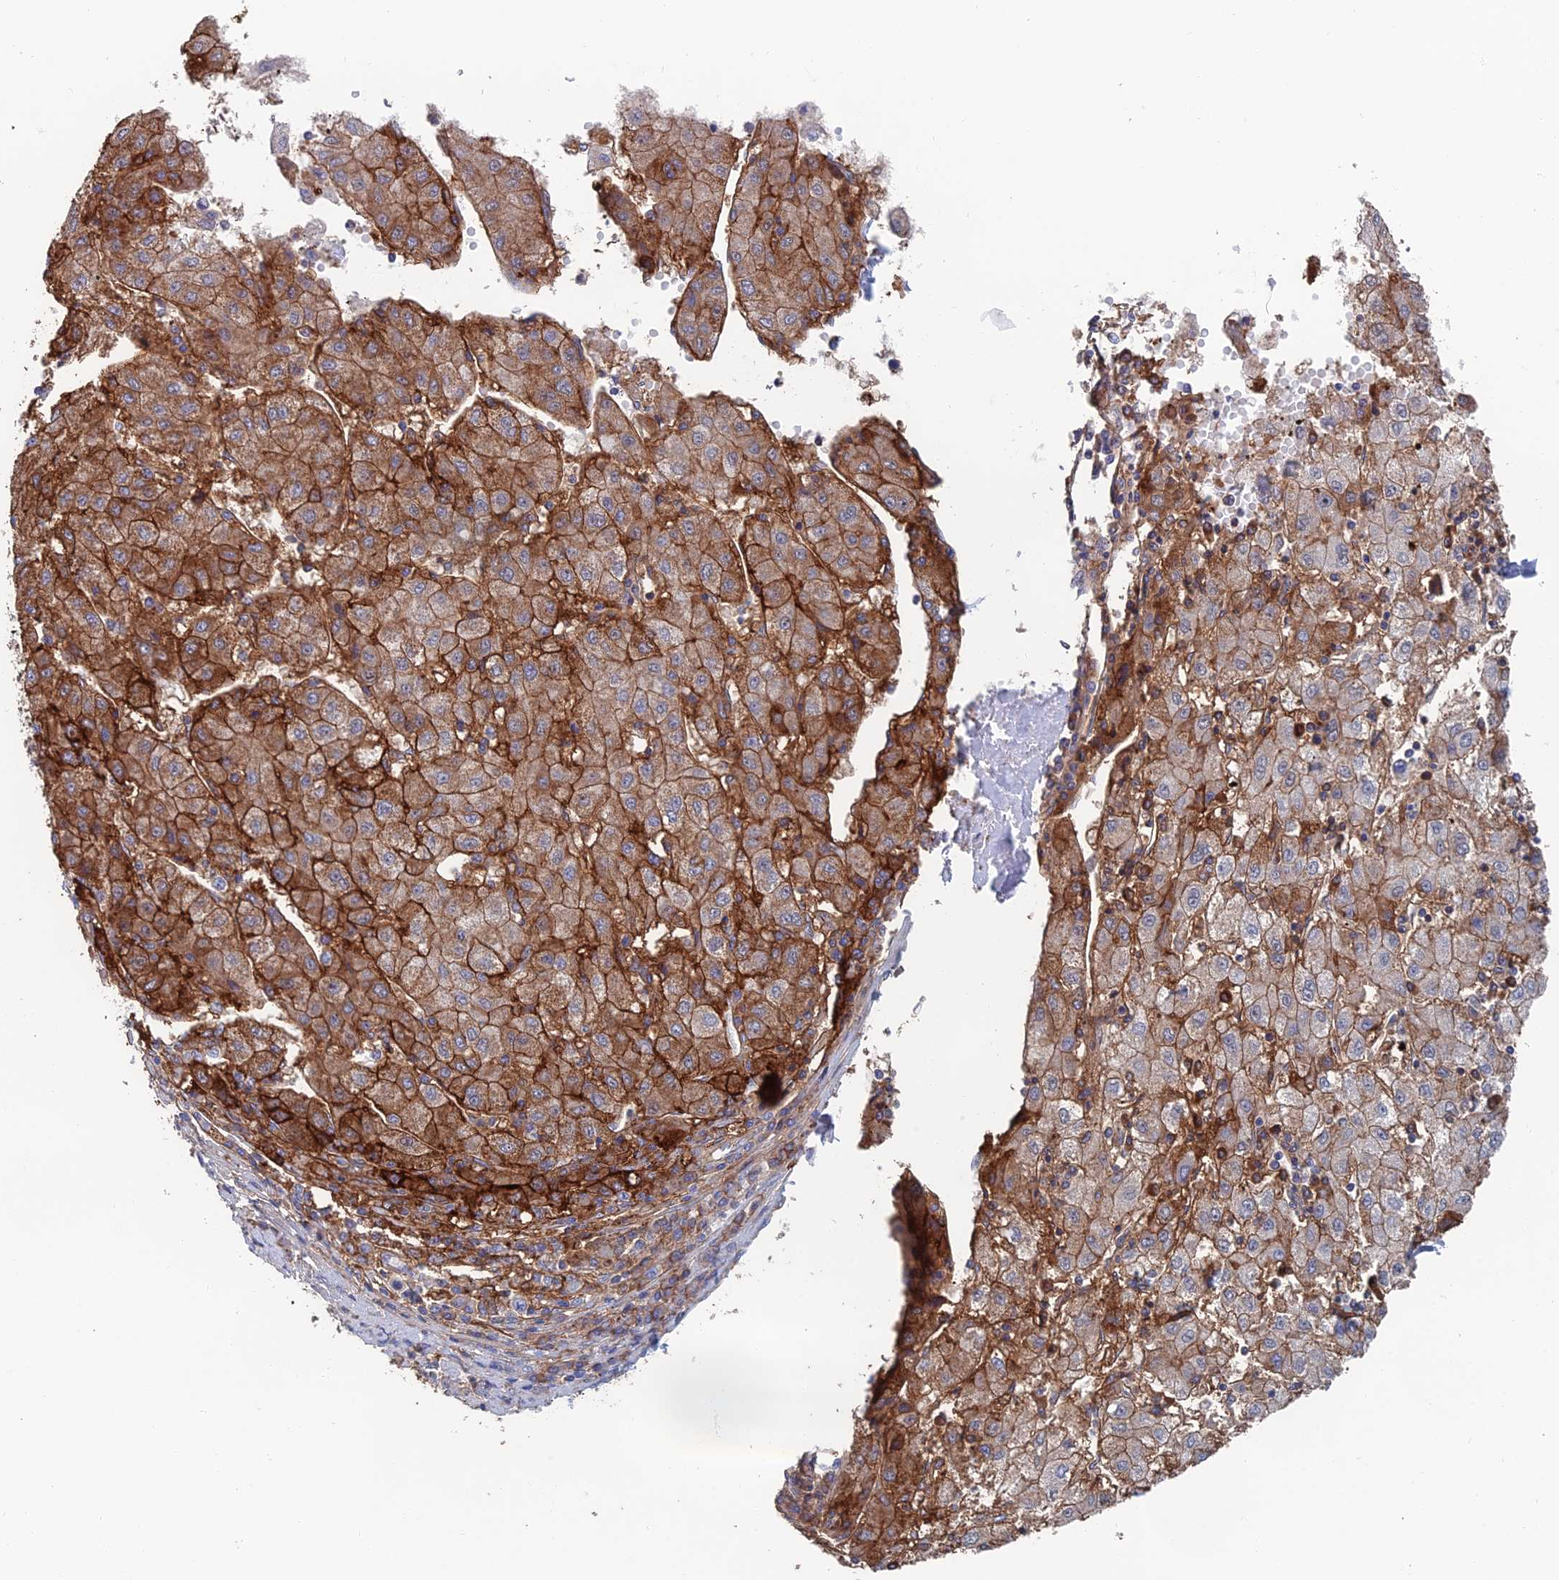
{"staining": {"intensity": "moderate", "quantity": ">75%", "location": "cytoplasmic/membranous"}, "tissue": "liver cancer", "cell_type": "Tumor cells", "image_type": "cancer", "snomed": [{"axis": "morphology", "description": "Carcinoma, Hepatocellular, NOS"}, {"axis": "topography", "description": "Liver"}], "caption": "Immunohistochemistry of liver hepatocellular carcinoma shows medium levels of moderate cytoplasmic/membranous staining in about >75% of tumor cells.", "gene": "SNX11", "patient": {"sex": "male", "age": 72}}